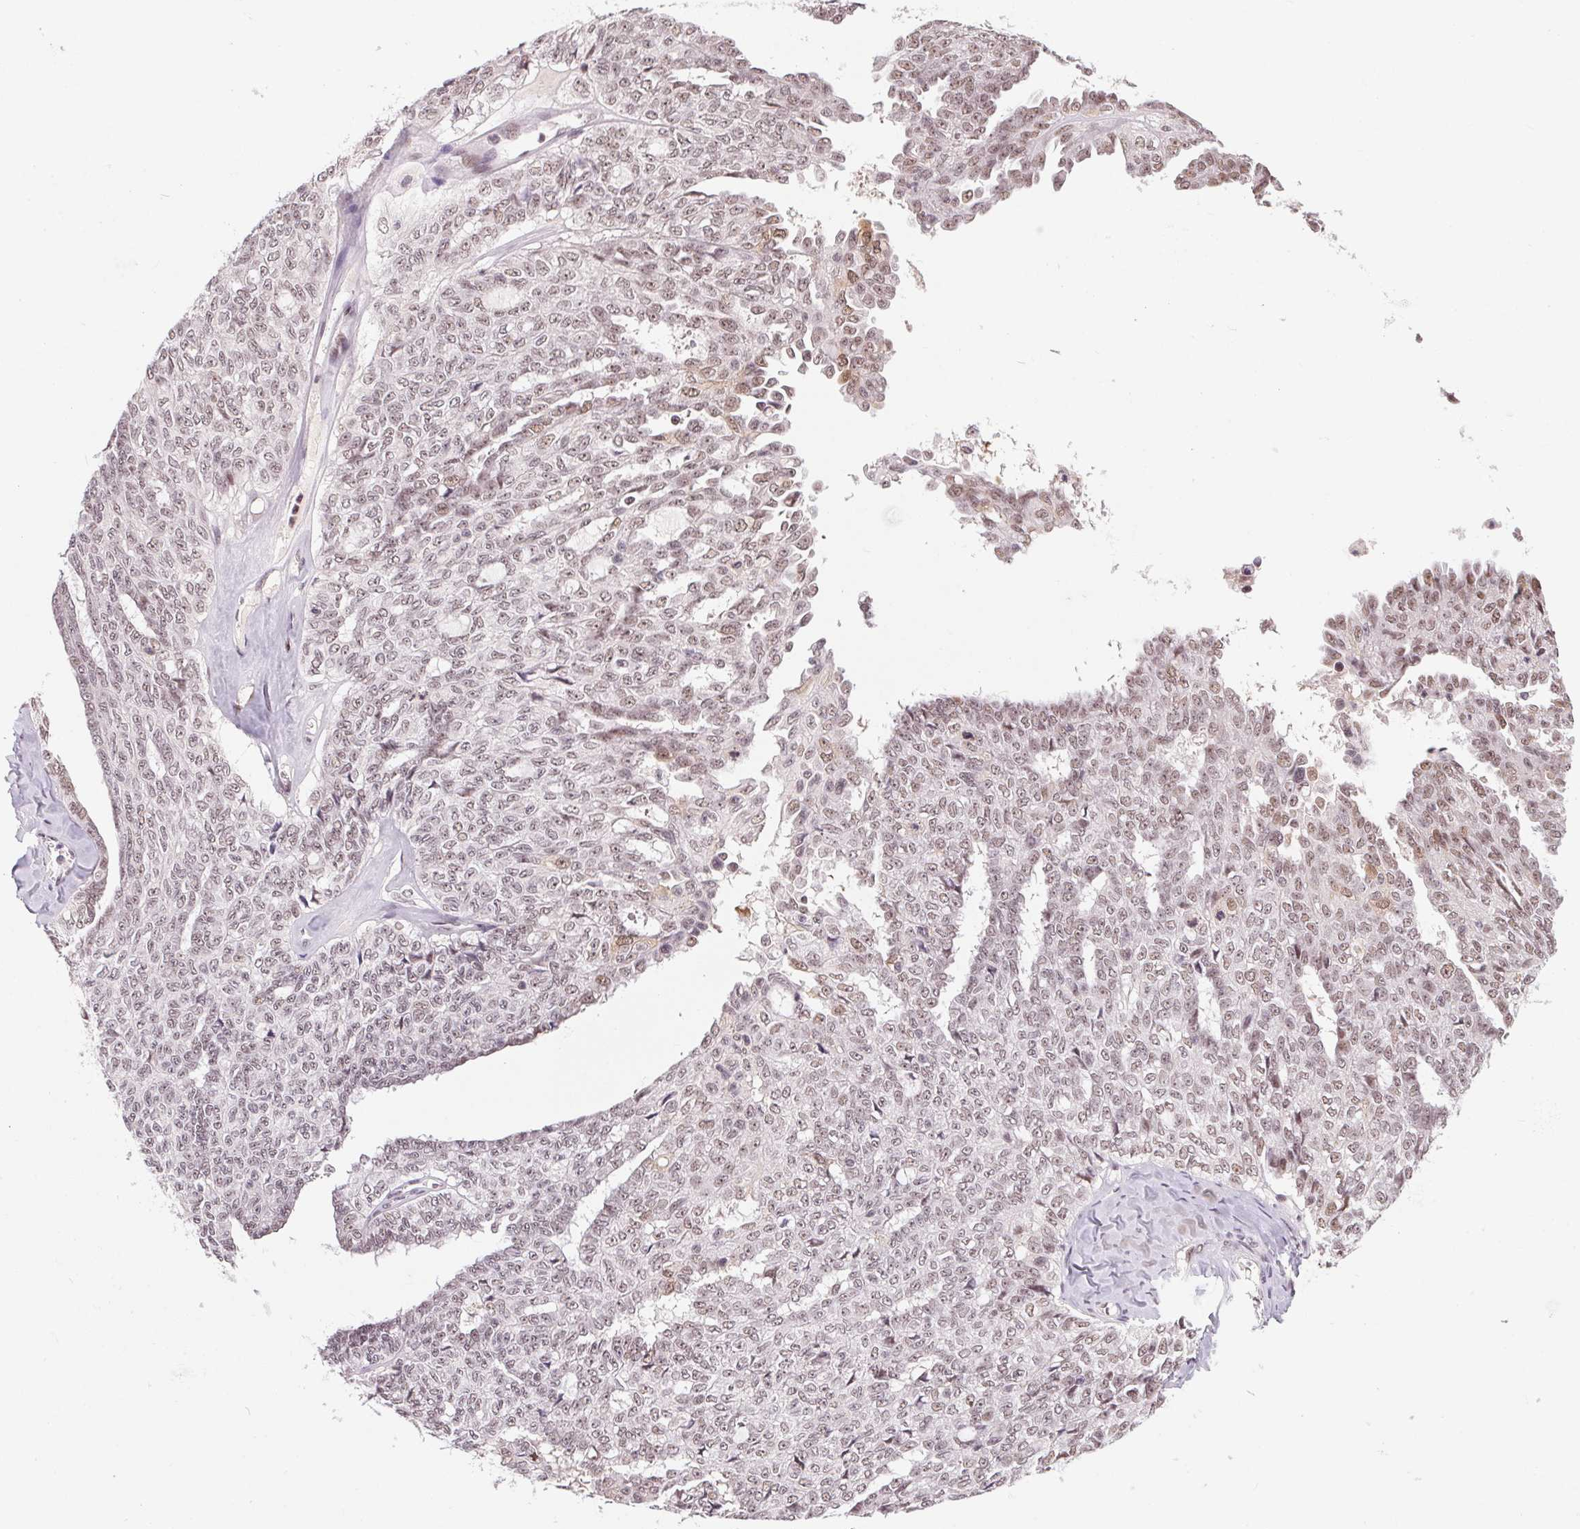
{"staining": {"intensity": "weak", "quantity": ">75%", "location": "nuclear"}, "tissue": "ovarian cancer", "cell_type": "Tumor cells", "image_type": "cancer", "snomed": [{"axis": "morphology", "description": "Cystadenocarcinoma, serous, NOS"}, {"axis": "topography", "description": "Ovary"}], "caption": "Weak nuclear expression is appreciated in about >75% of tumor cells in ovarian cancer (serous cystadenocarcinoma). Ihc stains the protein of interest in brown and the nuclei are stained blue.", "gene": "CD2BP2", "patient": {"sex": "female", "age": 71}}